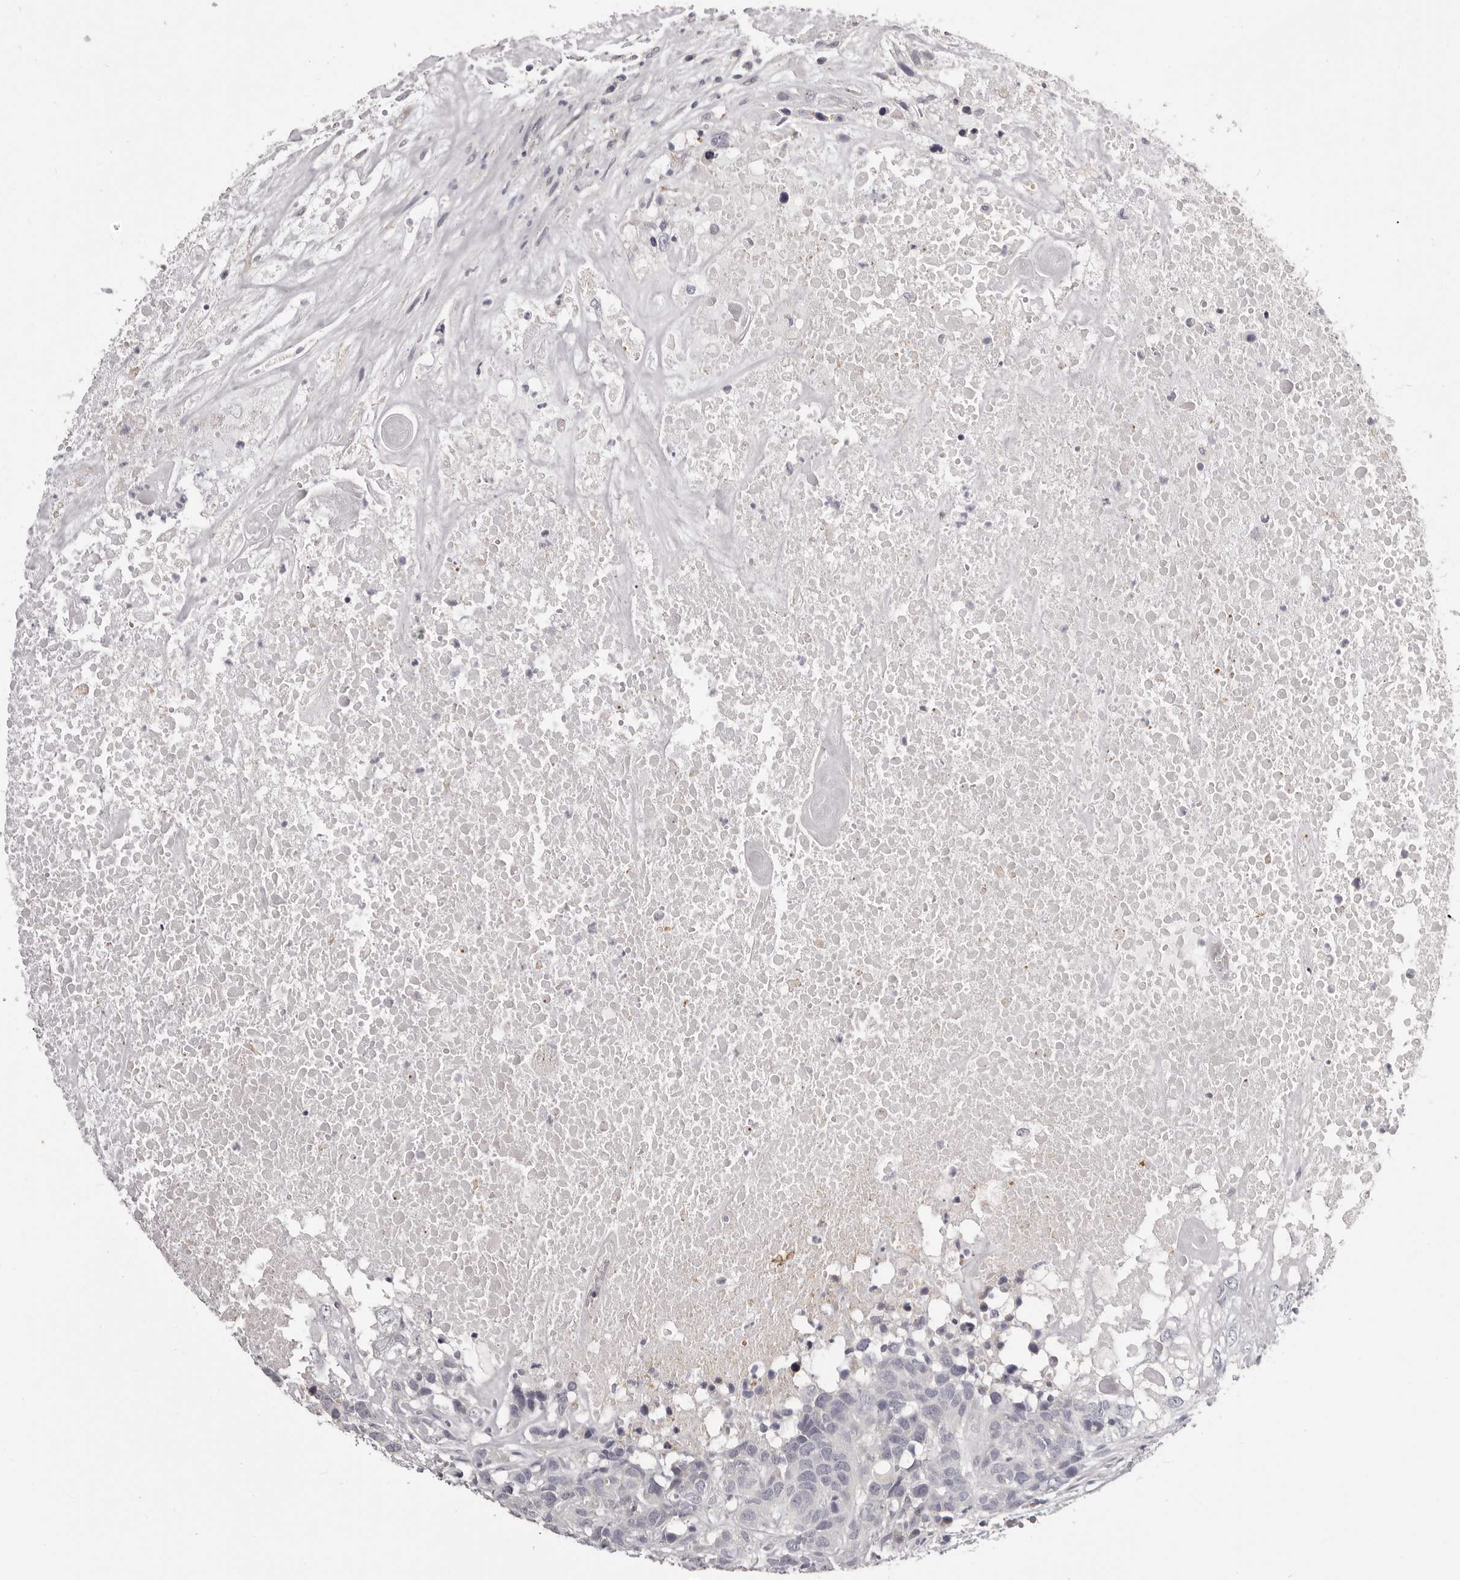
{"staining": {"intensity": "negative", "quantity": "none", "location": "none"}, "tissue": "head and neck cancer", "cell_type": "Tumor cells", "image_type": "cancer", "snomed": [{"axis": "morphology", "description": "Squamous cell carcinoma, NOS"}, {"axis": "topography", "description": "Head-Neck"}], "caption": "A high-resolution micrograph shows immunohistochemistry staining of head and neck squamous cell carcinoma, which displays no significant expression in tumor cells. (DAB immunohistochemistry (IHC) with hematoxylin counter stain).", "gene": "OTUD3", "patient": {"sex": "male", "age": 66}}